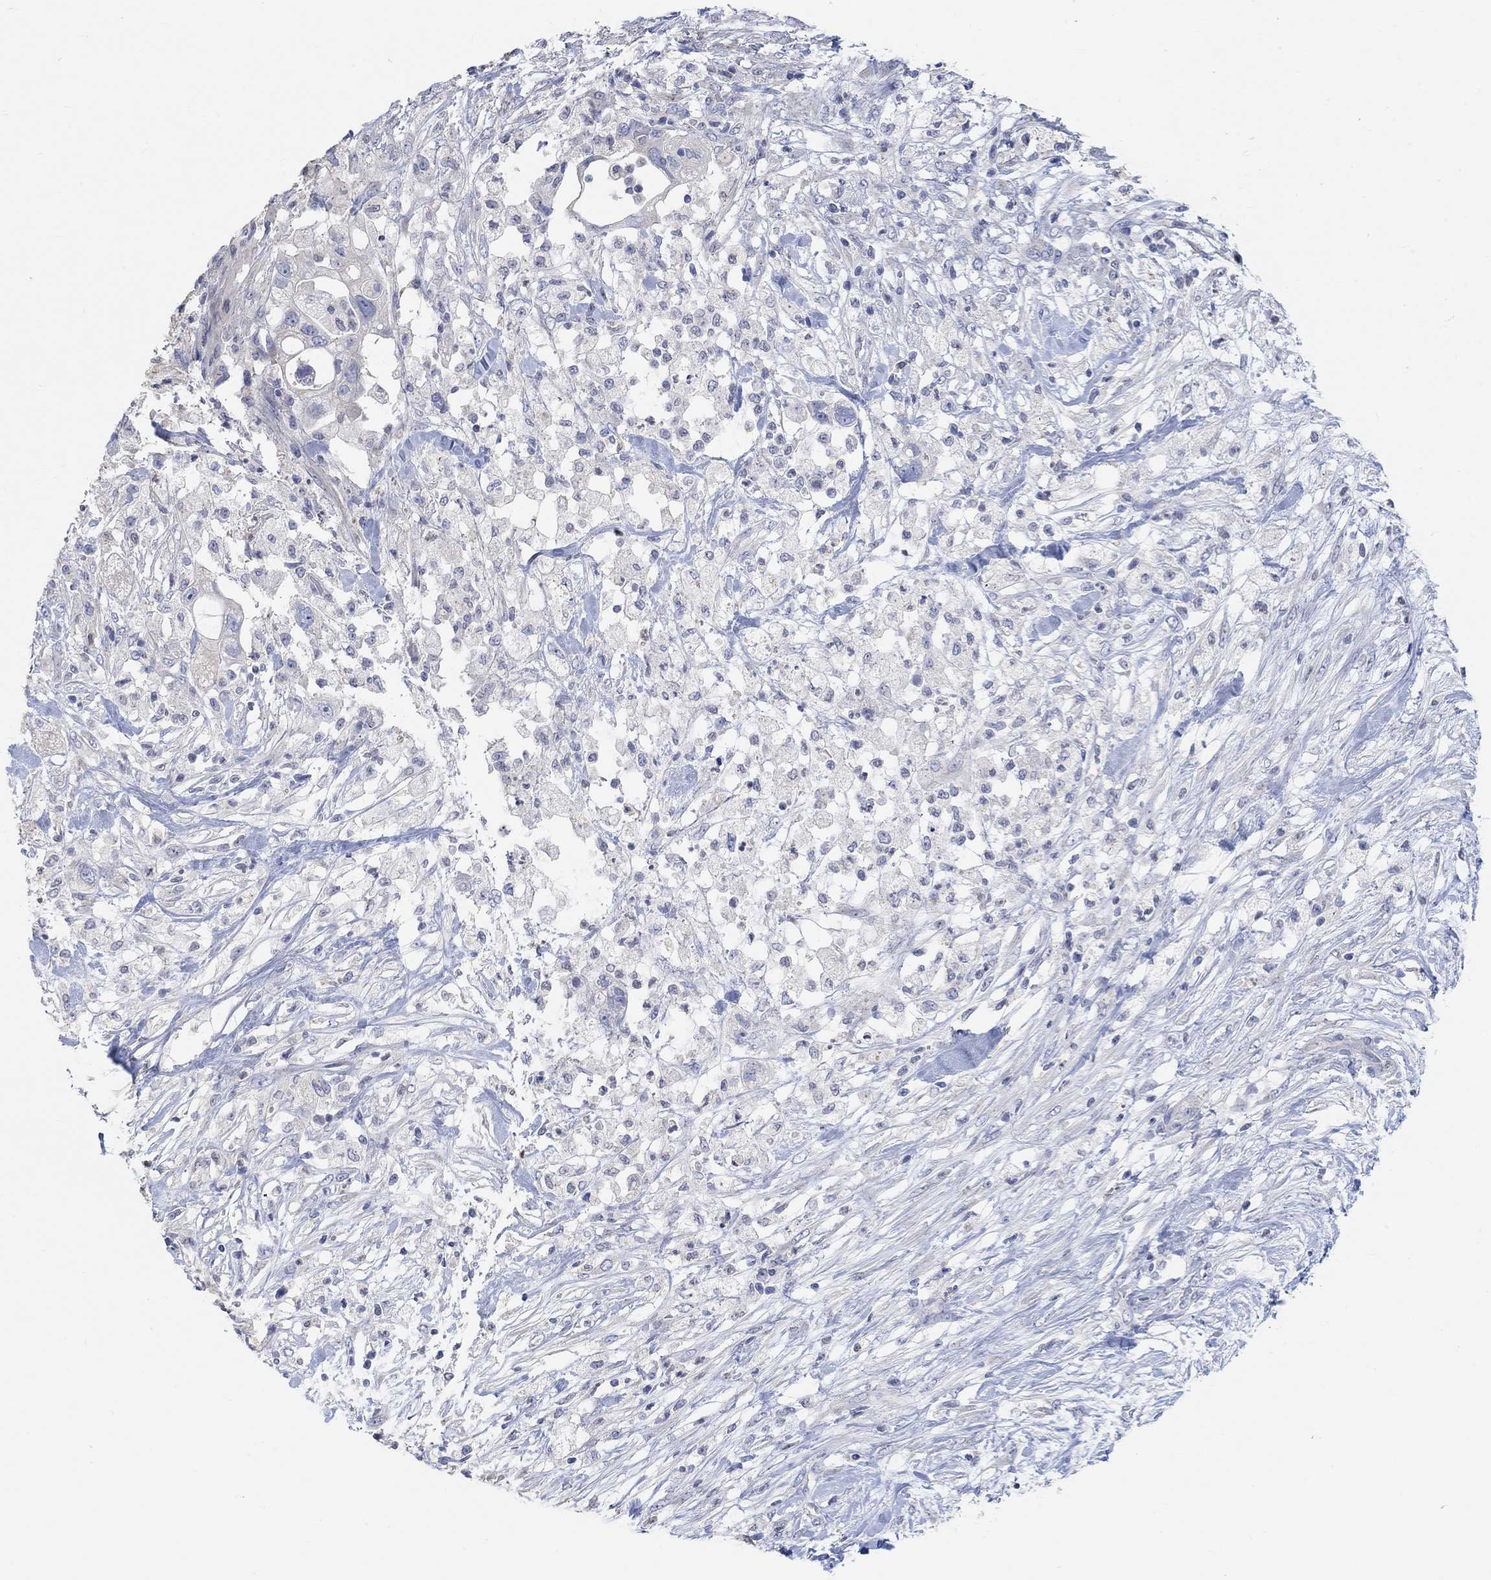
{"staining": {"intensity": "negative", "quantity": "none", "location": "none"}, "tissue": "pancreatic cancer", "cell_type": "Tumor cells", "image_type": "cancer", "snomed": [{"axis": "morphology", "description": "Adenocarcinoma, NOS"}, {"axis": "topography", "description": "Pancreas"}], "caption": "The image displays no significant staining in tumor cells of adenocarcinoma (pancreatic).", "gene": "NLRP14", "patient": {"sex": "female", "age": 72}}